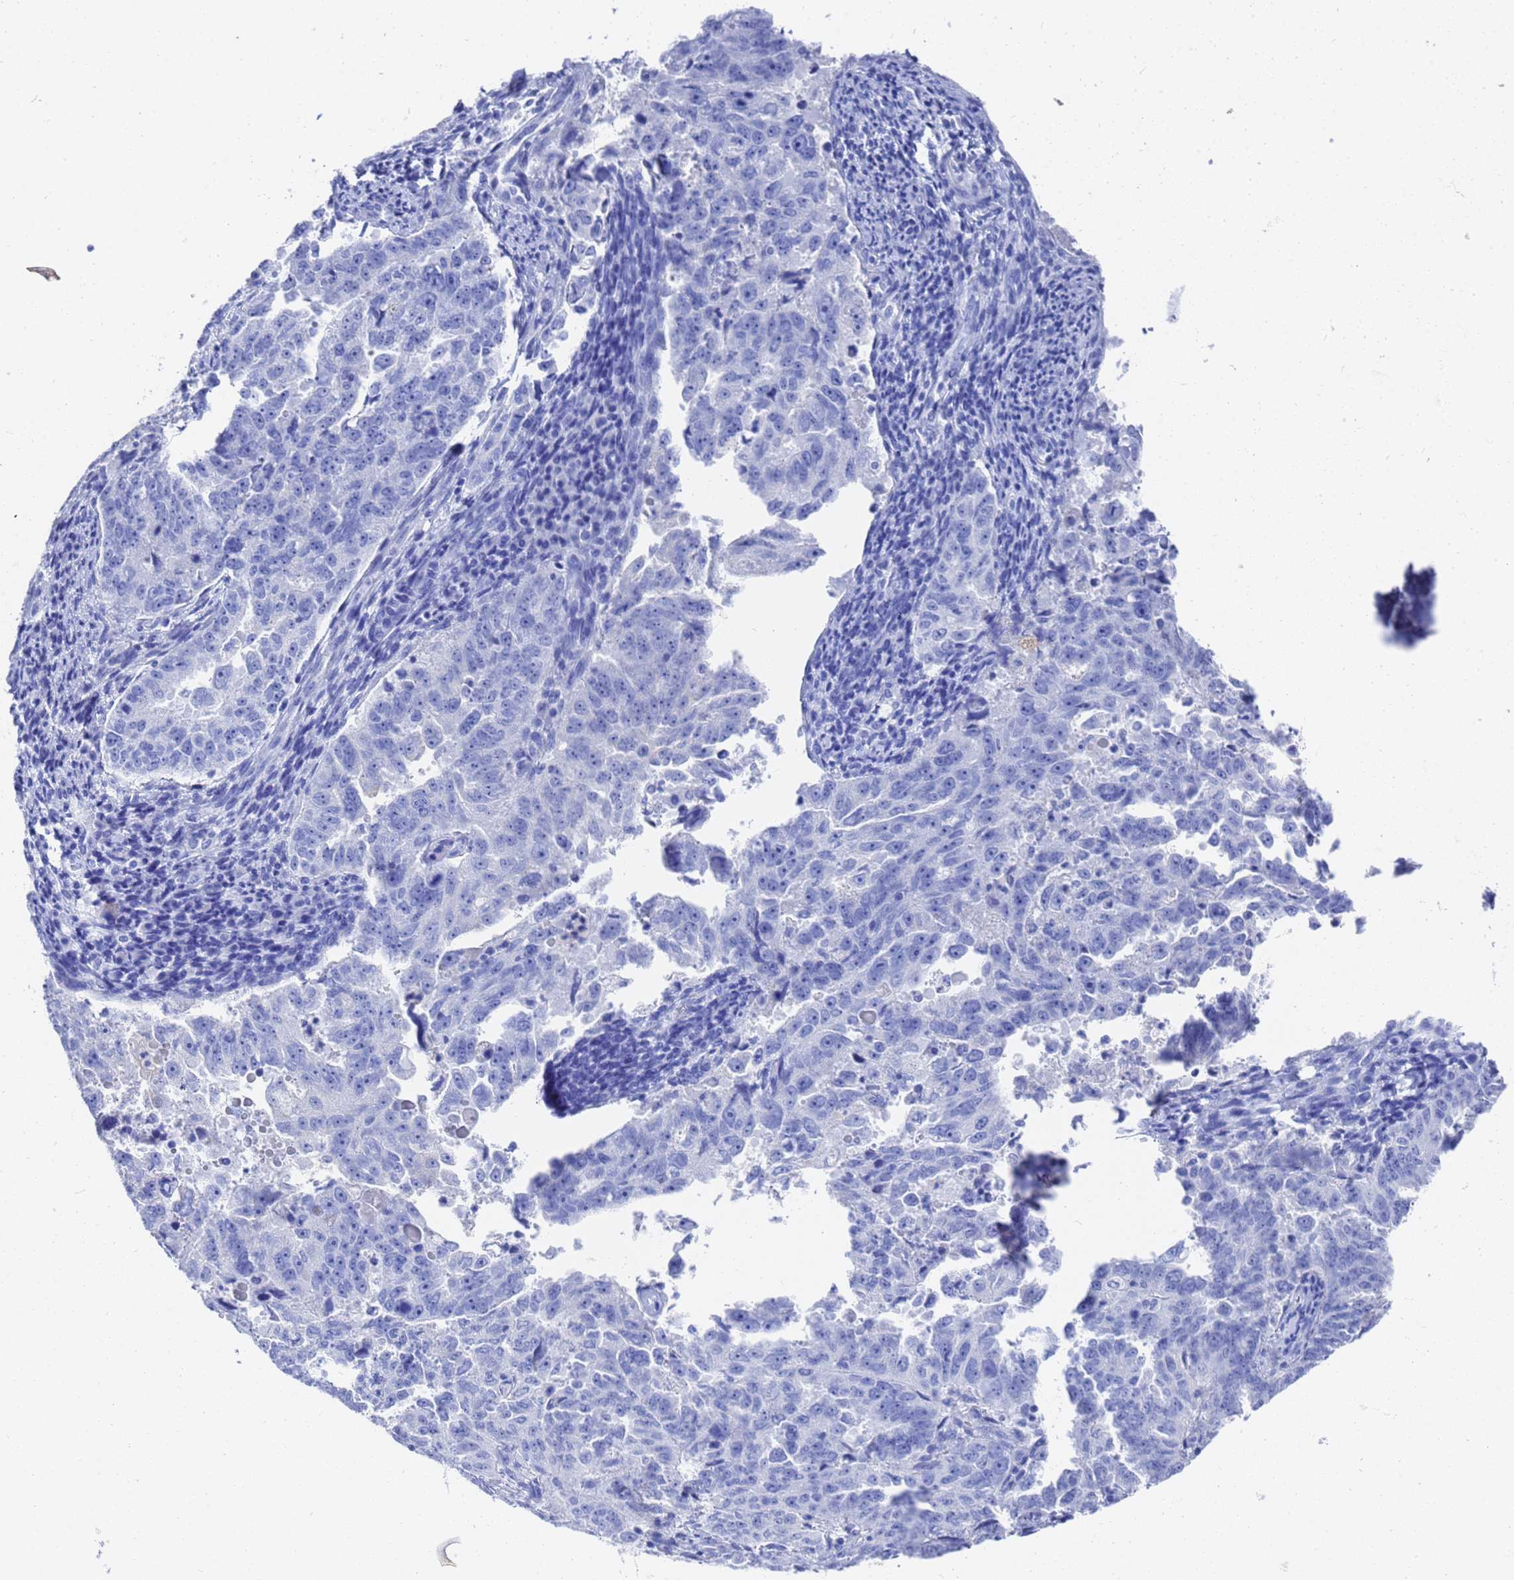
{"staining": {"intensity": "negative", "quantity": "none", "location": "none"}, "tissue": "endometrial cancer", "cell_type": "Tumor cells", "image_type": "cancer", "snomed": [{"axis": "morphology", "description": "Adenocarcinoma, NOS"}, {"axis": "topography", "description": "Endometrium"}], "caption": "Tumor cells show no significant protein expression in adenocarcinoma (endometrial).", "gene": "GGT1", "patient": {"sex": "female", "age": 65}}